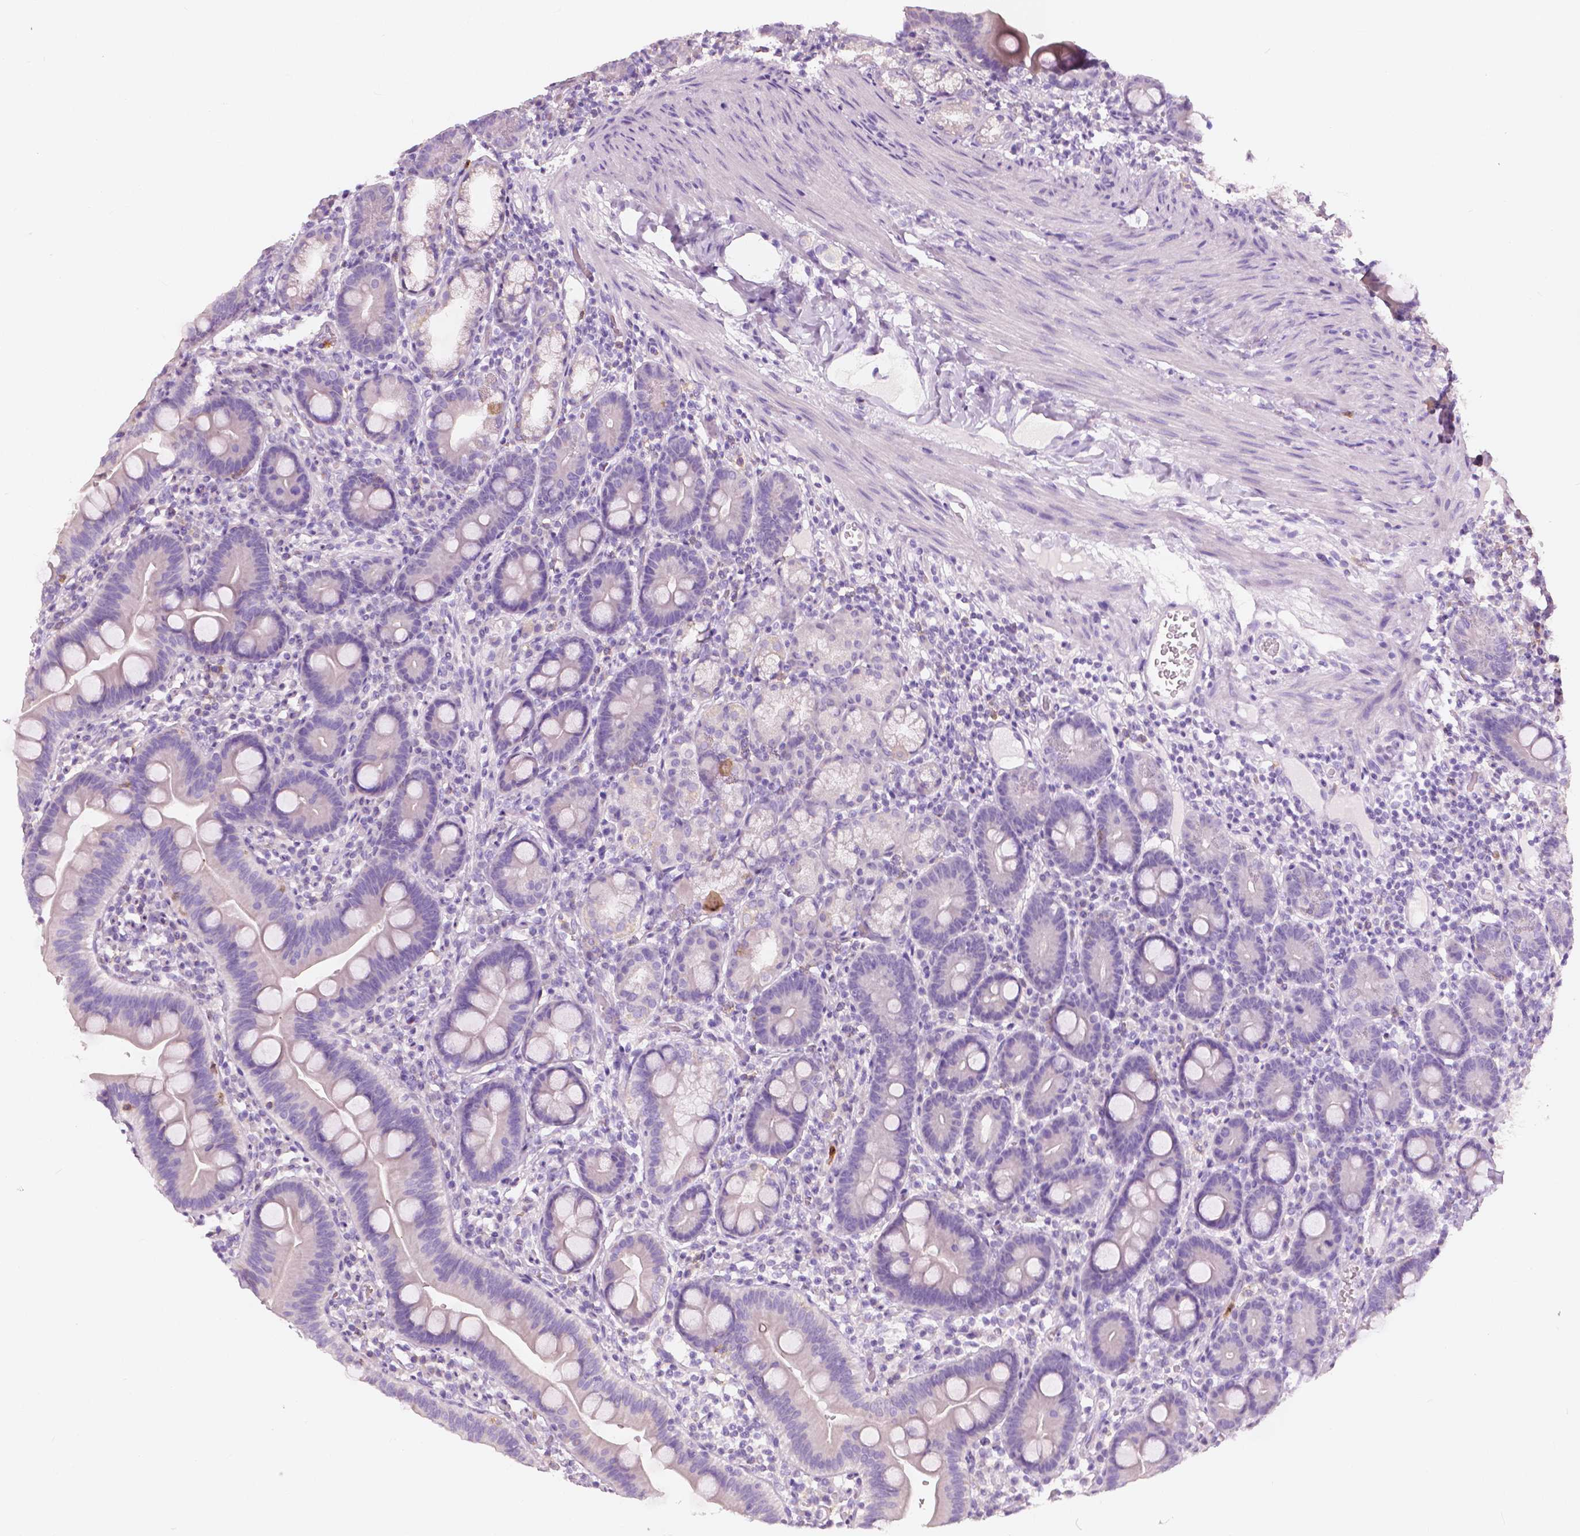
{"staining": {"intensity": "negative", "quantity": "none", "location": "none"}, "tissue": "duodenum", "cell_type": "Glandular cells", "image_type": "normal", "snomed": [{"axis": "morphology", "description": "Normal tissue, NOS"}, {"axis": "topography", "description": "Pancreas"}, {"axis": "topography", "description": "Duodenum"}], "caption": "IHC photomicrograph of normal human duodenum stained for a protein (brown), which demonstrates no expression in glandular cells. (Immunohistochemistry (ihc), brightfield microscopy, high magnification).", "gene": "CXCR2", "patient": {"sex": "male", "age": 59}}